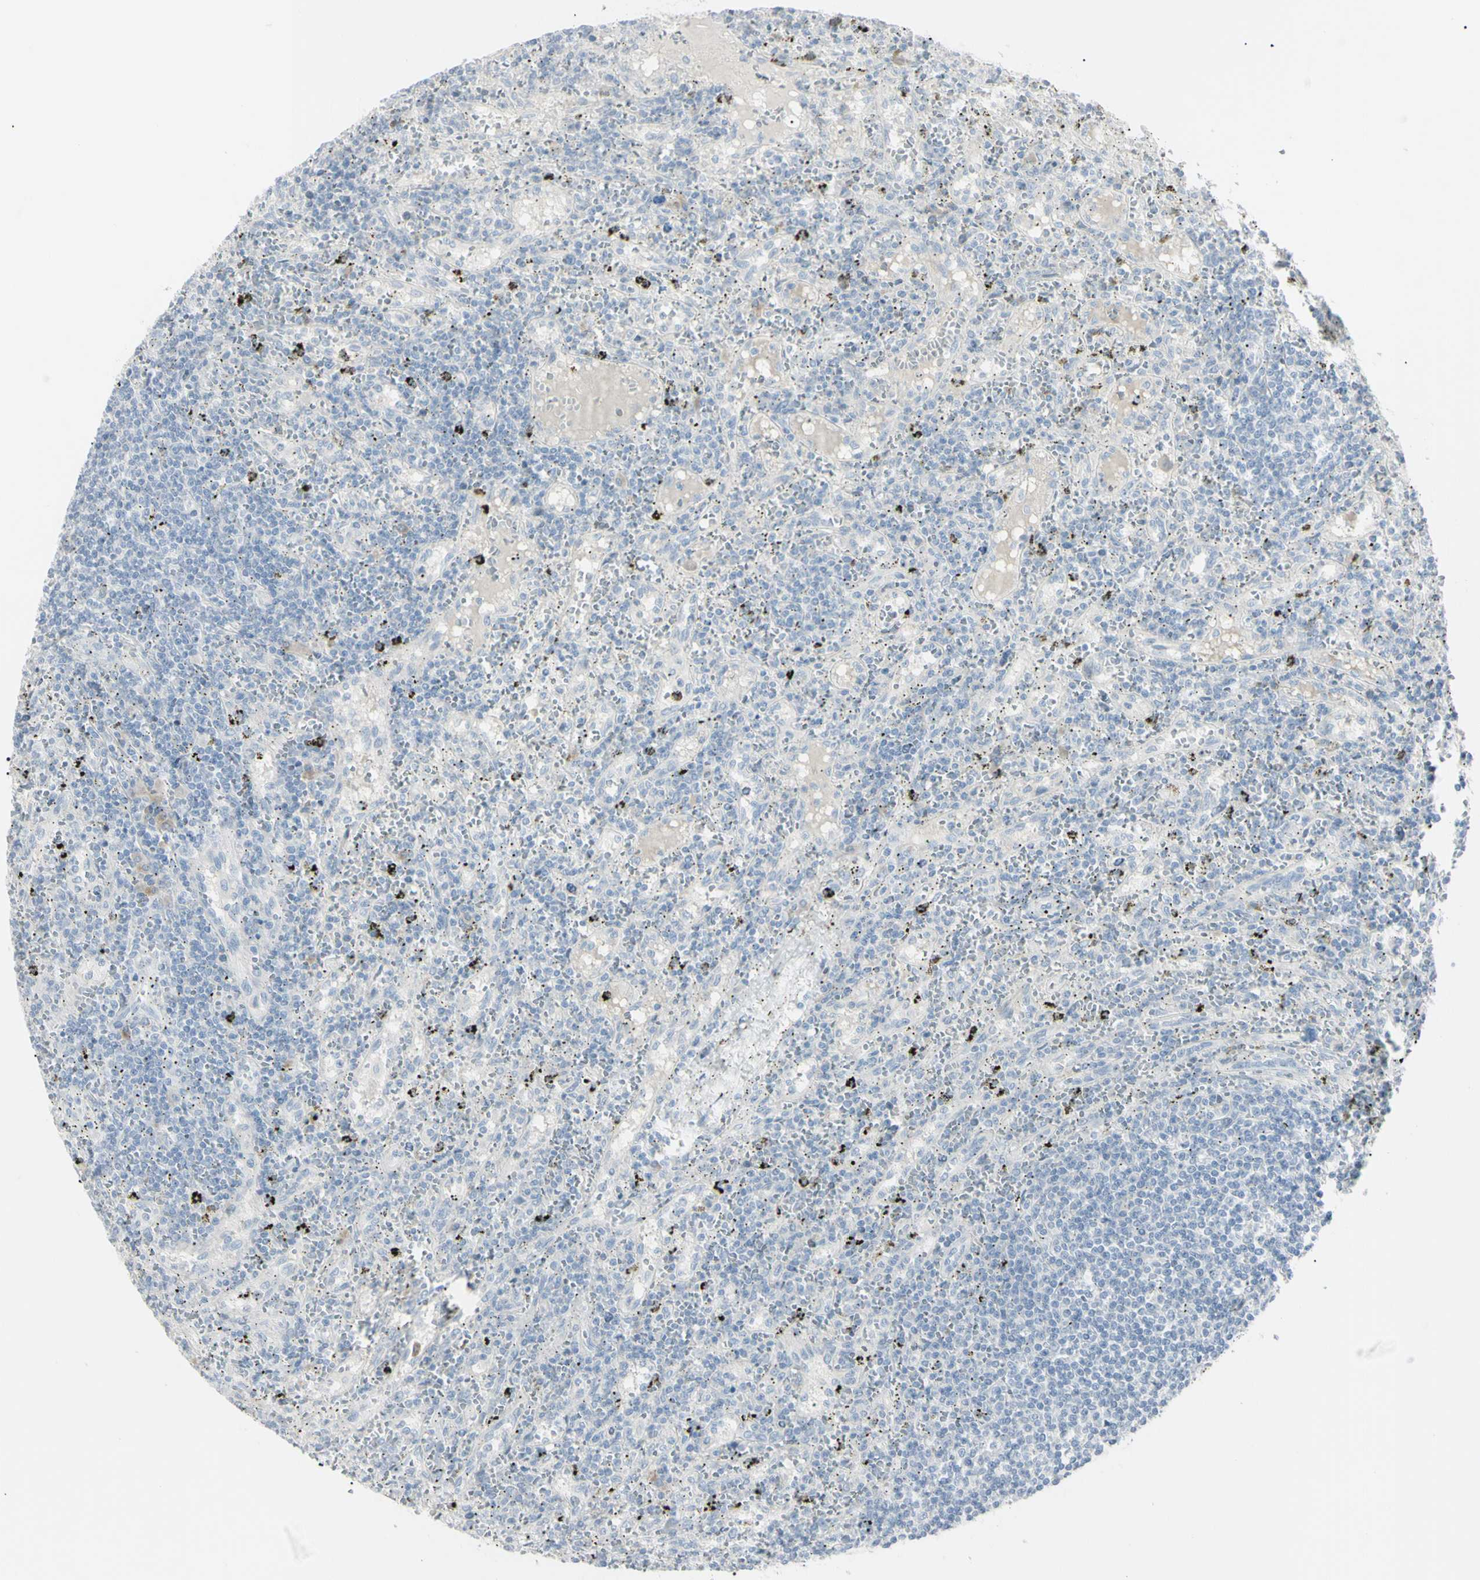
{"staining": {"intensity": "negative", "quantity": "none", "location": "none"}, "tissue": "lymphoma", "cell_type": "Tumor cells", "image_type": "cancer", "snomed": [{"axis": "morphology", "description": "Malignant lymphoma, non-Hodgkin's type, Low grade"}, {"axis": "topography", "description": "Spleen"}], "caption": "Immunohistochemistry (IHC) of human low-grade malignant lymphoma, non-Hodgkin's type exhibits no expression in tumor cells.", "gene": "PIP", "patient": {"sex": "male", "age": 76}}